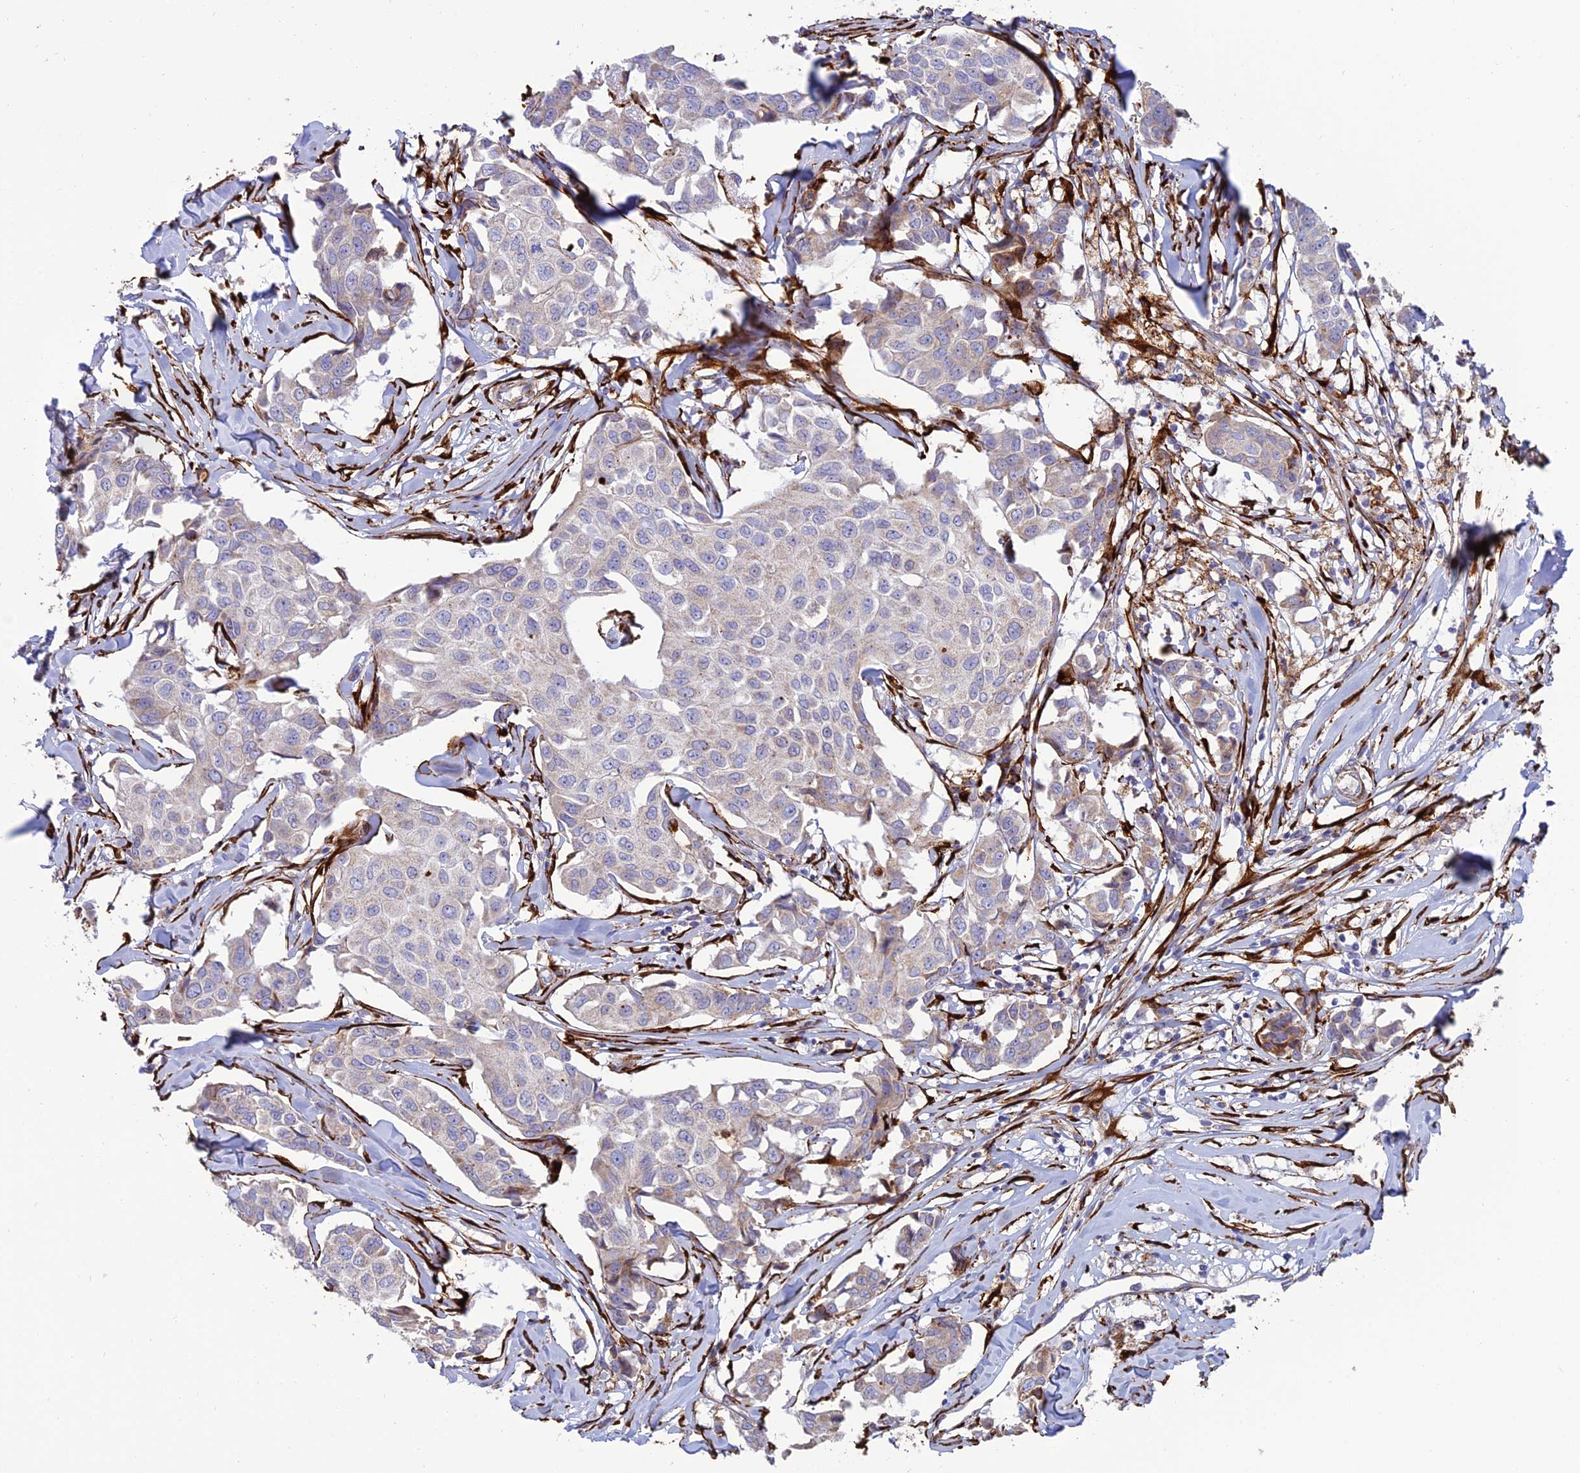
{"staining": {"intensity": "weak", "quantity": "<25%", "location": "cytoplasmic/membranous"}, "tissue": "breast cancer", "cell_type": "Tumor cells", "image_type": "cancer", "snomed": [{"axis": "morphology", "description": "Duct carcinoma"}, {"axis": "topography", "description": "Breast"}], "caption": "Human breast cancer stained for a protein using immunohistochemistry displays no positivity in tumor cells.", "gene": "RCN3", "patient": {"sex": "female", "age": 80}}